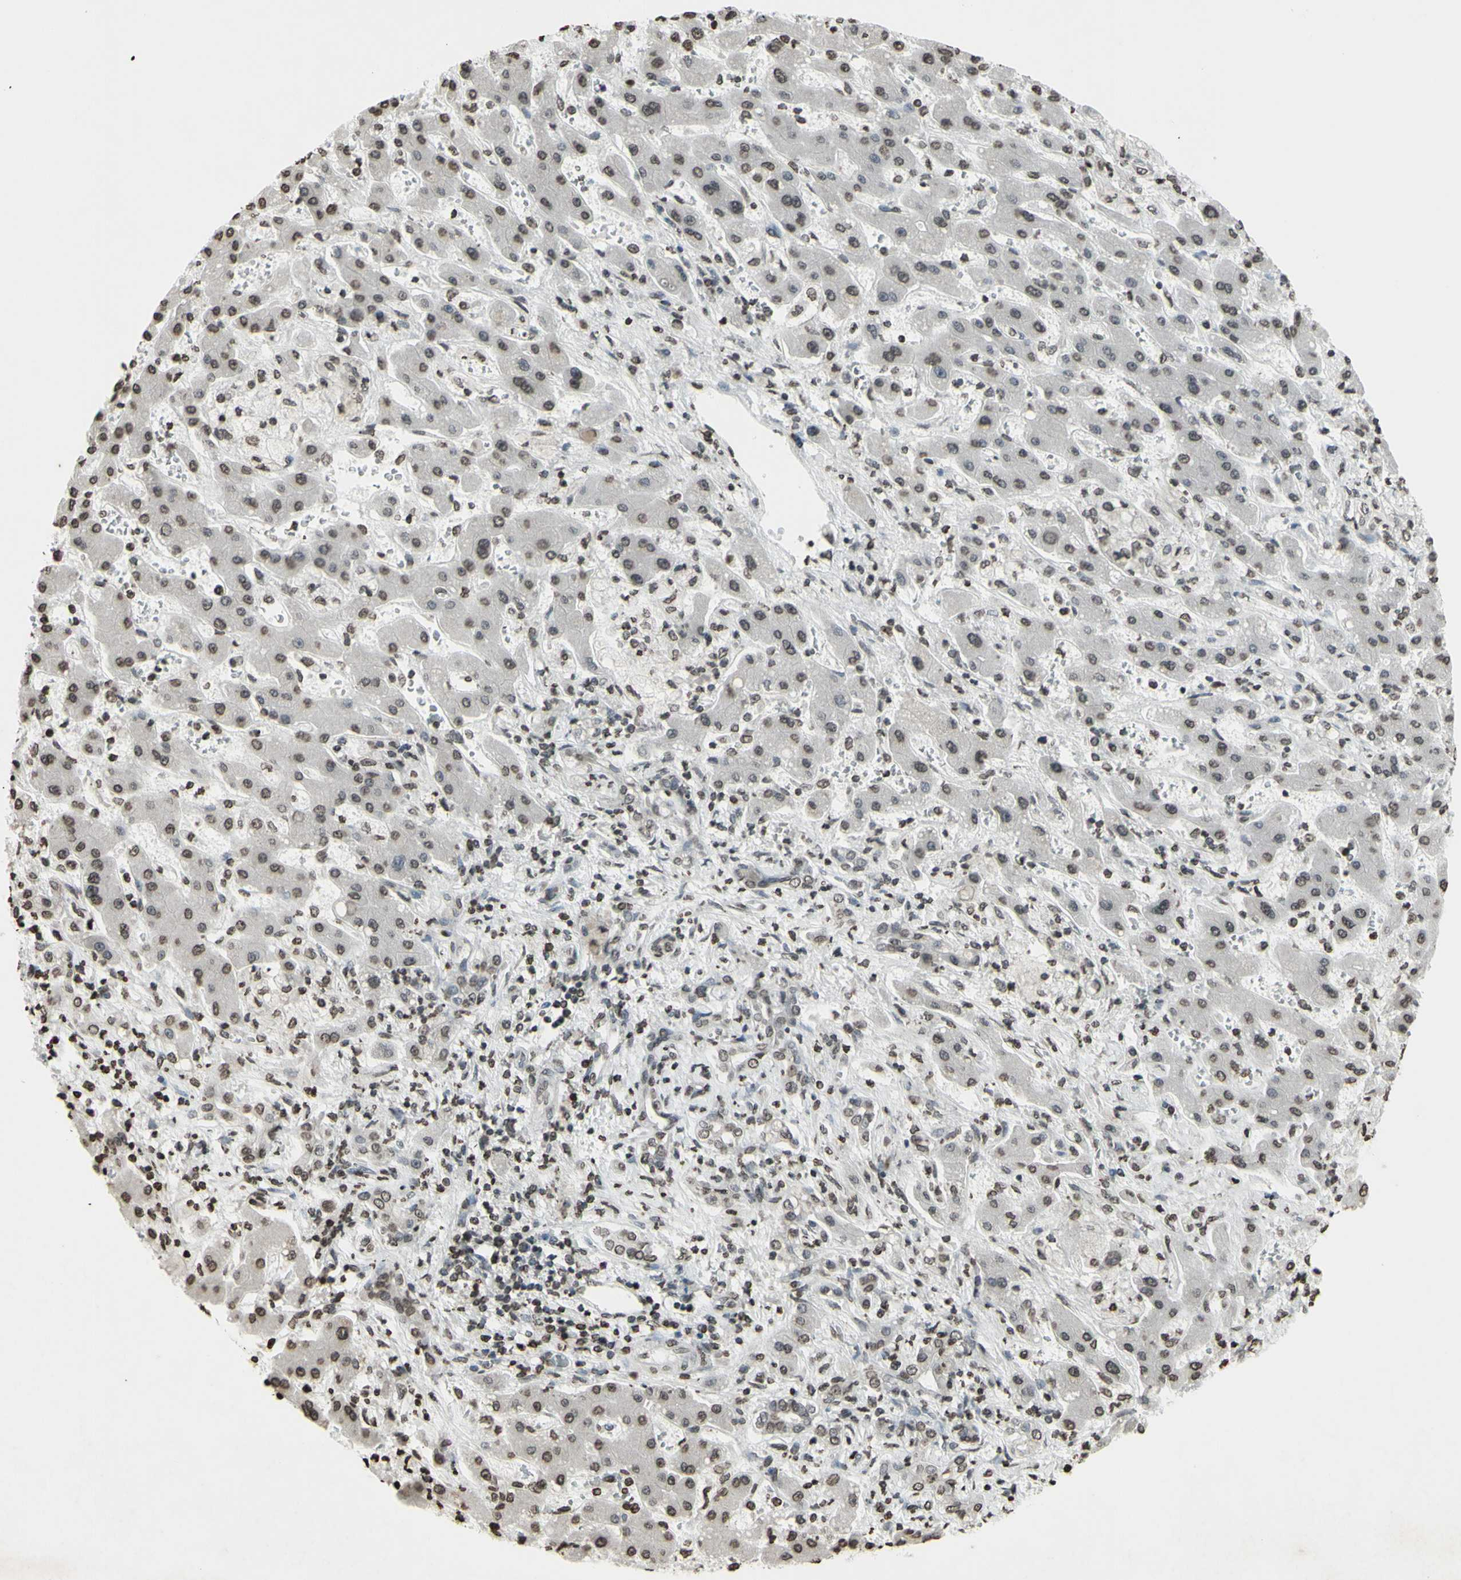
{"staining": {"intensity": "weak", "quantity": "25%-75%", "location": "cytoplasmic/membranous,nuclear"}, "tissue": "liver cancer", "cell_type": "Tumor cells", "image_type": "cancer", "snomed": [{"axis": "morphology", "description": "Cholangiocarcinoma"}, {"axis": "topography", "description": "Liver"}], "caption": "Weak cytoplasmic/membranous and nuclear positivity for a protein is present in about 25%-75% of tumor cells of liver cancer using IHC.", "gene": "CD79B", "patient": {"sex": "male", "age": 50}}